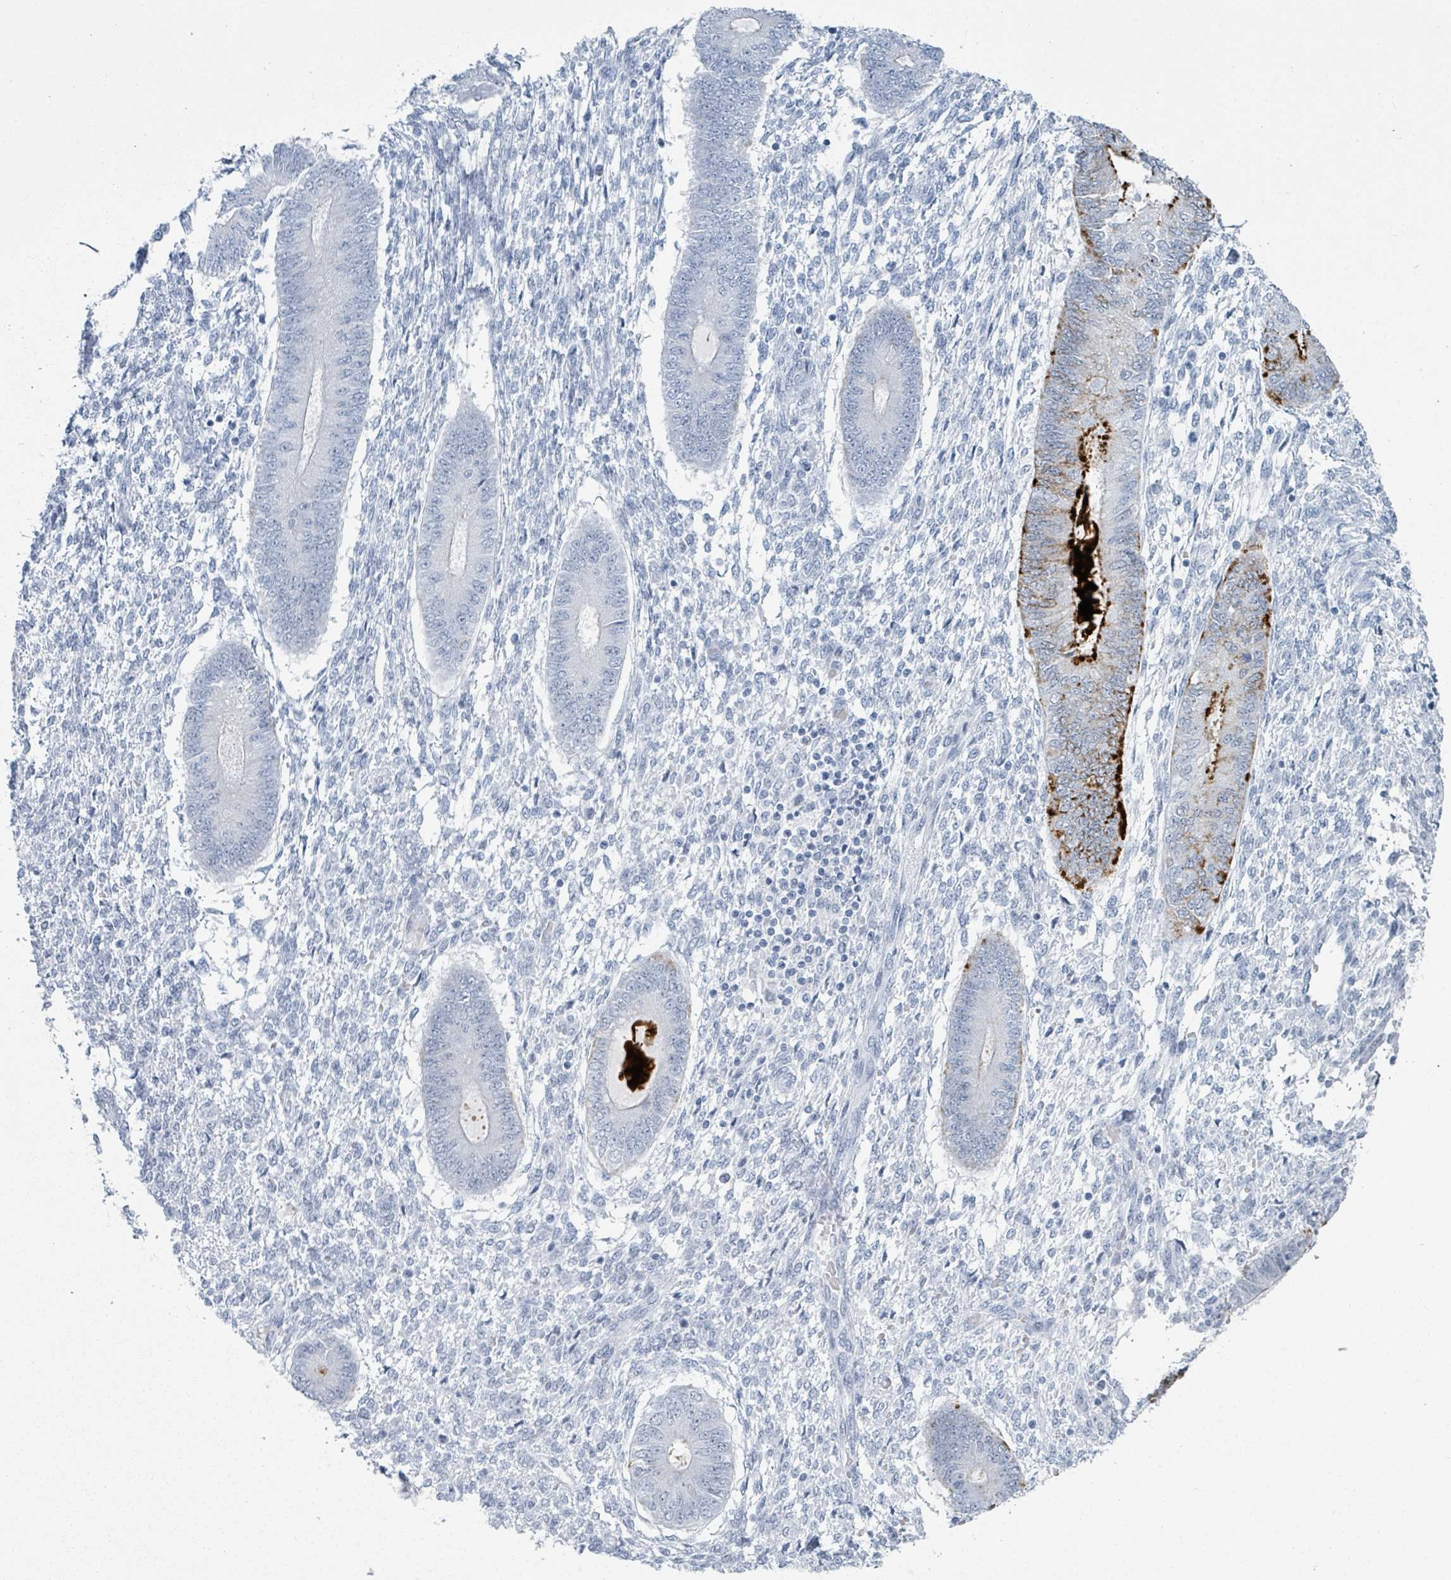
{"staining": {"intensity": "negative", "quantity": "none", "location": "none"}, "tissue": "endometrium", "cell_type": "Cells in endometrial stroma", "image_type": "normal", "snomed": [{"axis": "morphology", "description": "Normal tissue, NOS"}, {"axis": "topography", "description": "Endometrium"}], "caption": "A micrograph of endometrium stained for a protein shows no brown staining in cells in endometrial stroma. (DAB immunohistochemistry (IHC) with hematoxylin counter stain).", "gene": "GPR15LG", "patient": {"sex": "female", "age": 49}}